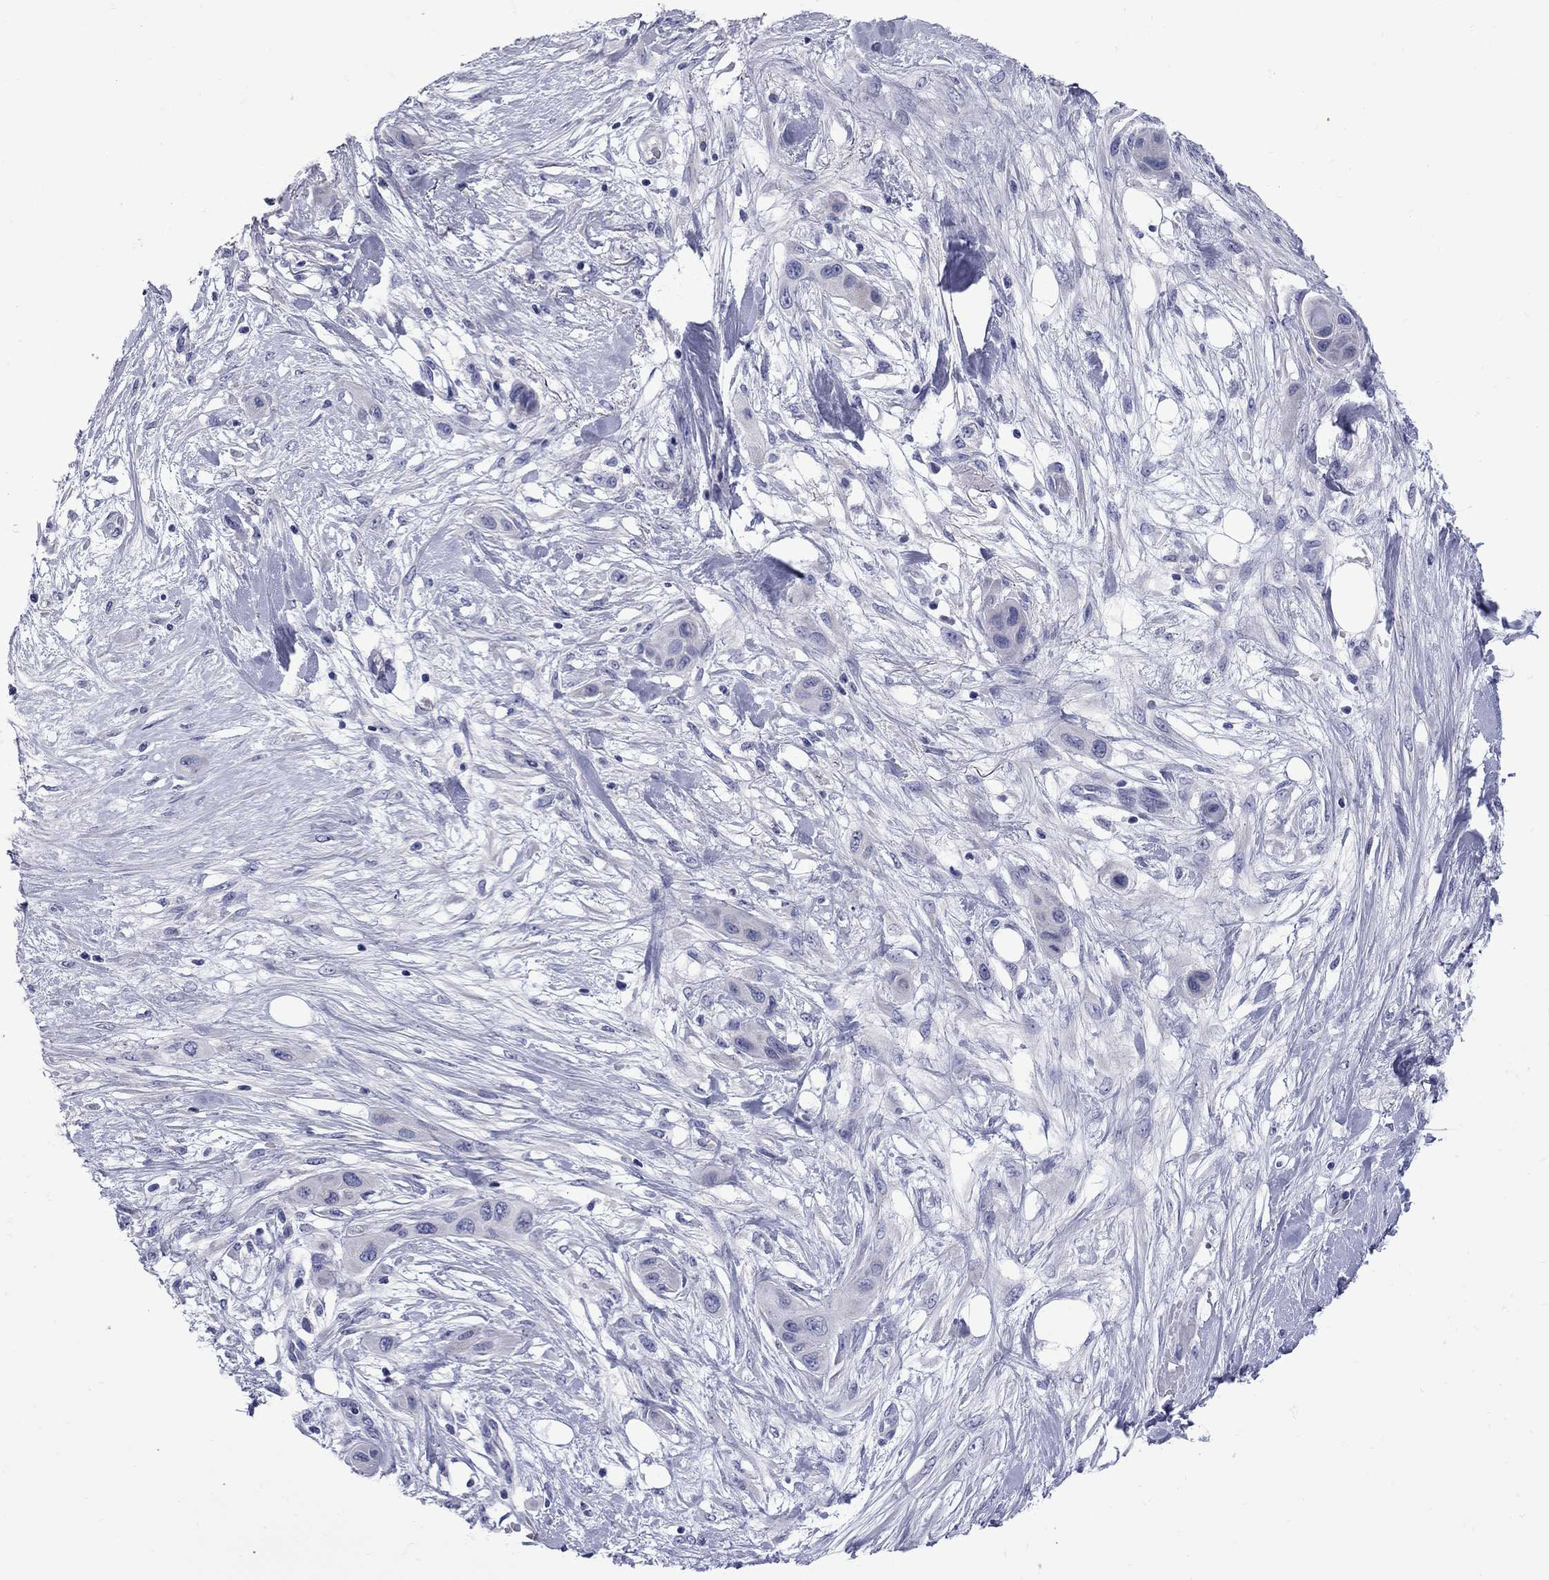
{"staining": {"intensity": "negative", "quantity": "none", "location": "none"}, "tissue": "skin cancer", "cell_type": "Tumor cells", "image_type": "cancer", "snomed": [{"axis": "morphology", "description": "Squamous cell carcinoma, NOS"}, {"axis": "topography", "description": "Skin"}], "caption": "Photomicrograph shows no significant protein expression in tumor cells of skin cancer. Brightfield microscopy of IHC stained with DAB (brown) and hematoxylin (blue), captured at high magnification.", "gene": "EPPIN", "patient": {"sex": "male", "age": 79}}